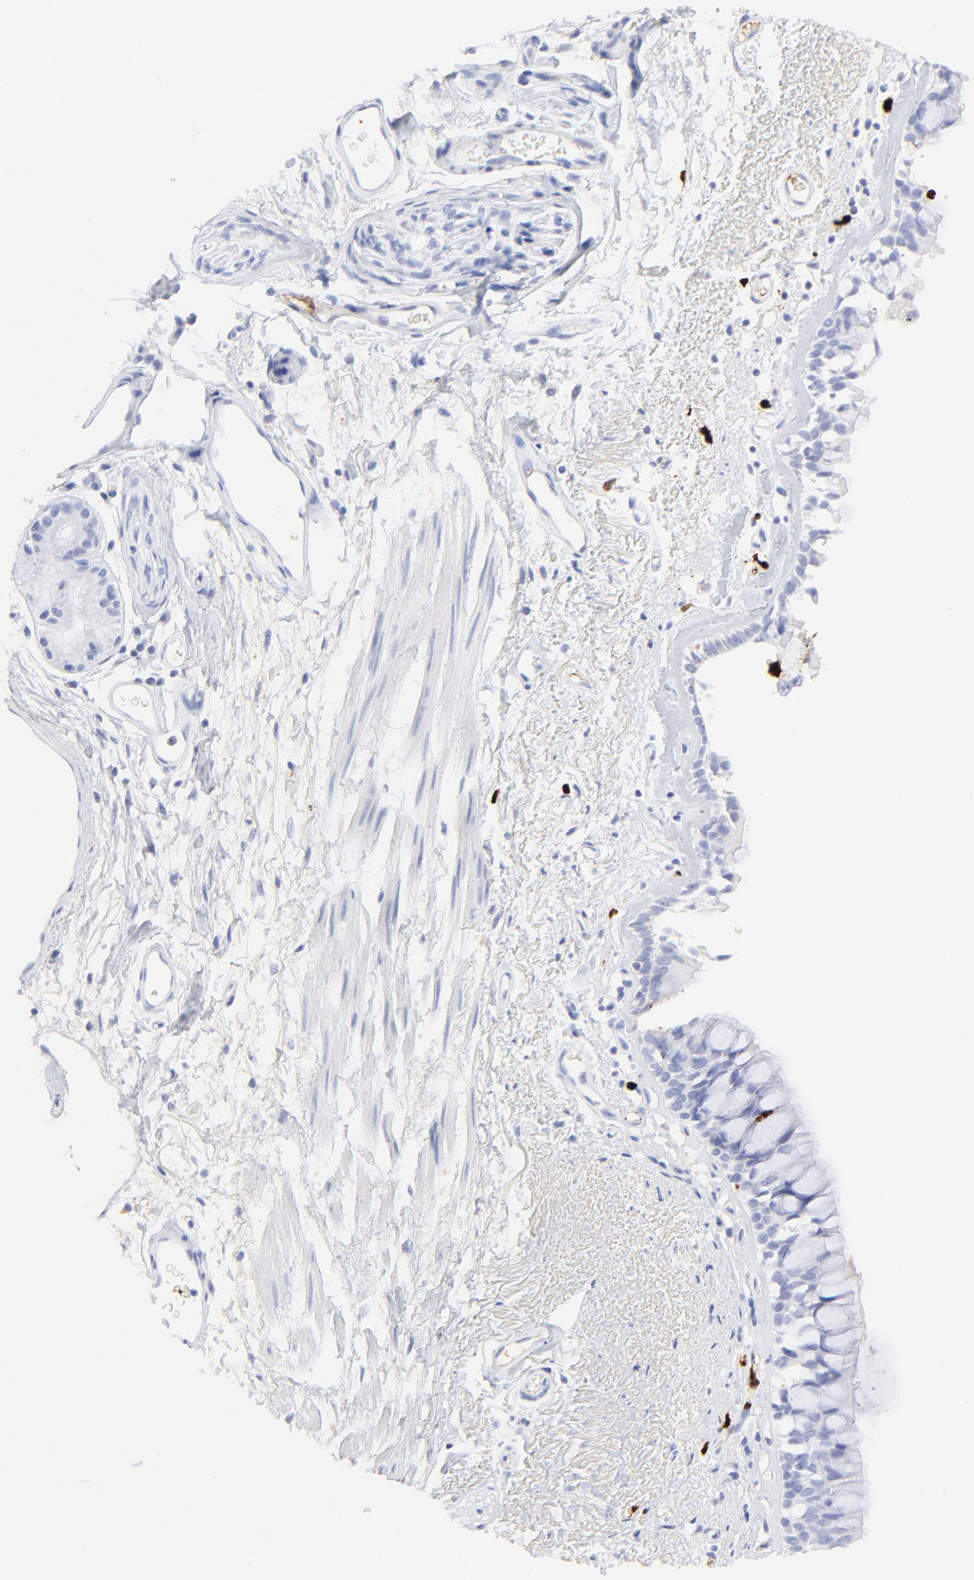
{"staining": {"intensity": "negative", "quantity": "none", "location": "none"}, "tissue": "bronchus", "cell_type": "Respiratory epithelial cells", "image_type": "normal", "snomed": [{"axis": "morphology", "description": "Normal tissue, NOS"}, {"axis": "morphology", "description": "Adenocarcinoma, NOS"}, {"axis": "topography", "description": "Bronchus"}, {"axis": "topography", "description": "Lung"}], "caption": "The photomicrograph reveals no significant expression in respiratory epithelial cells of bronchus.", "gene": "S100A12", "patient": {"sex": "male", "age": 71}}